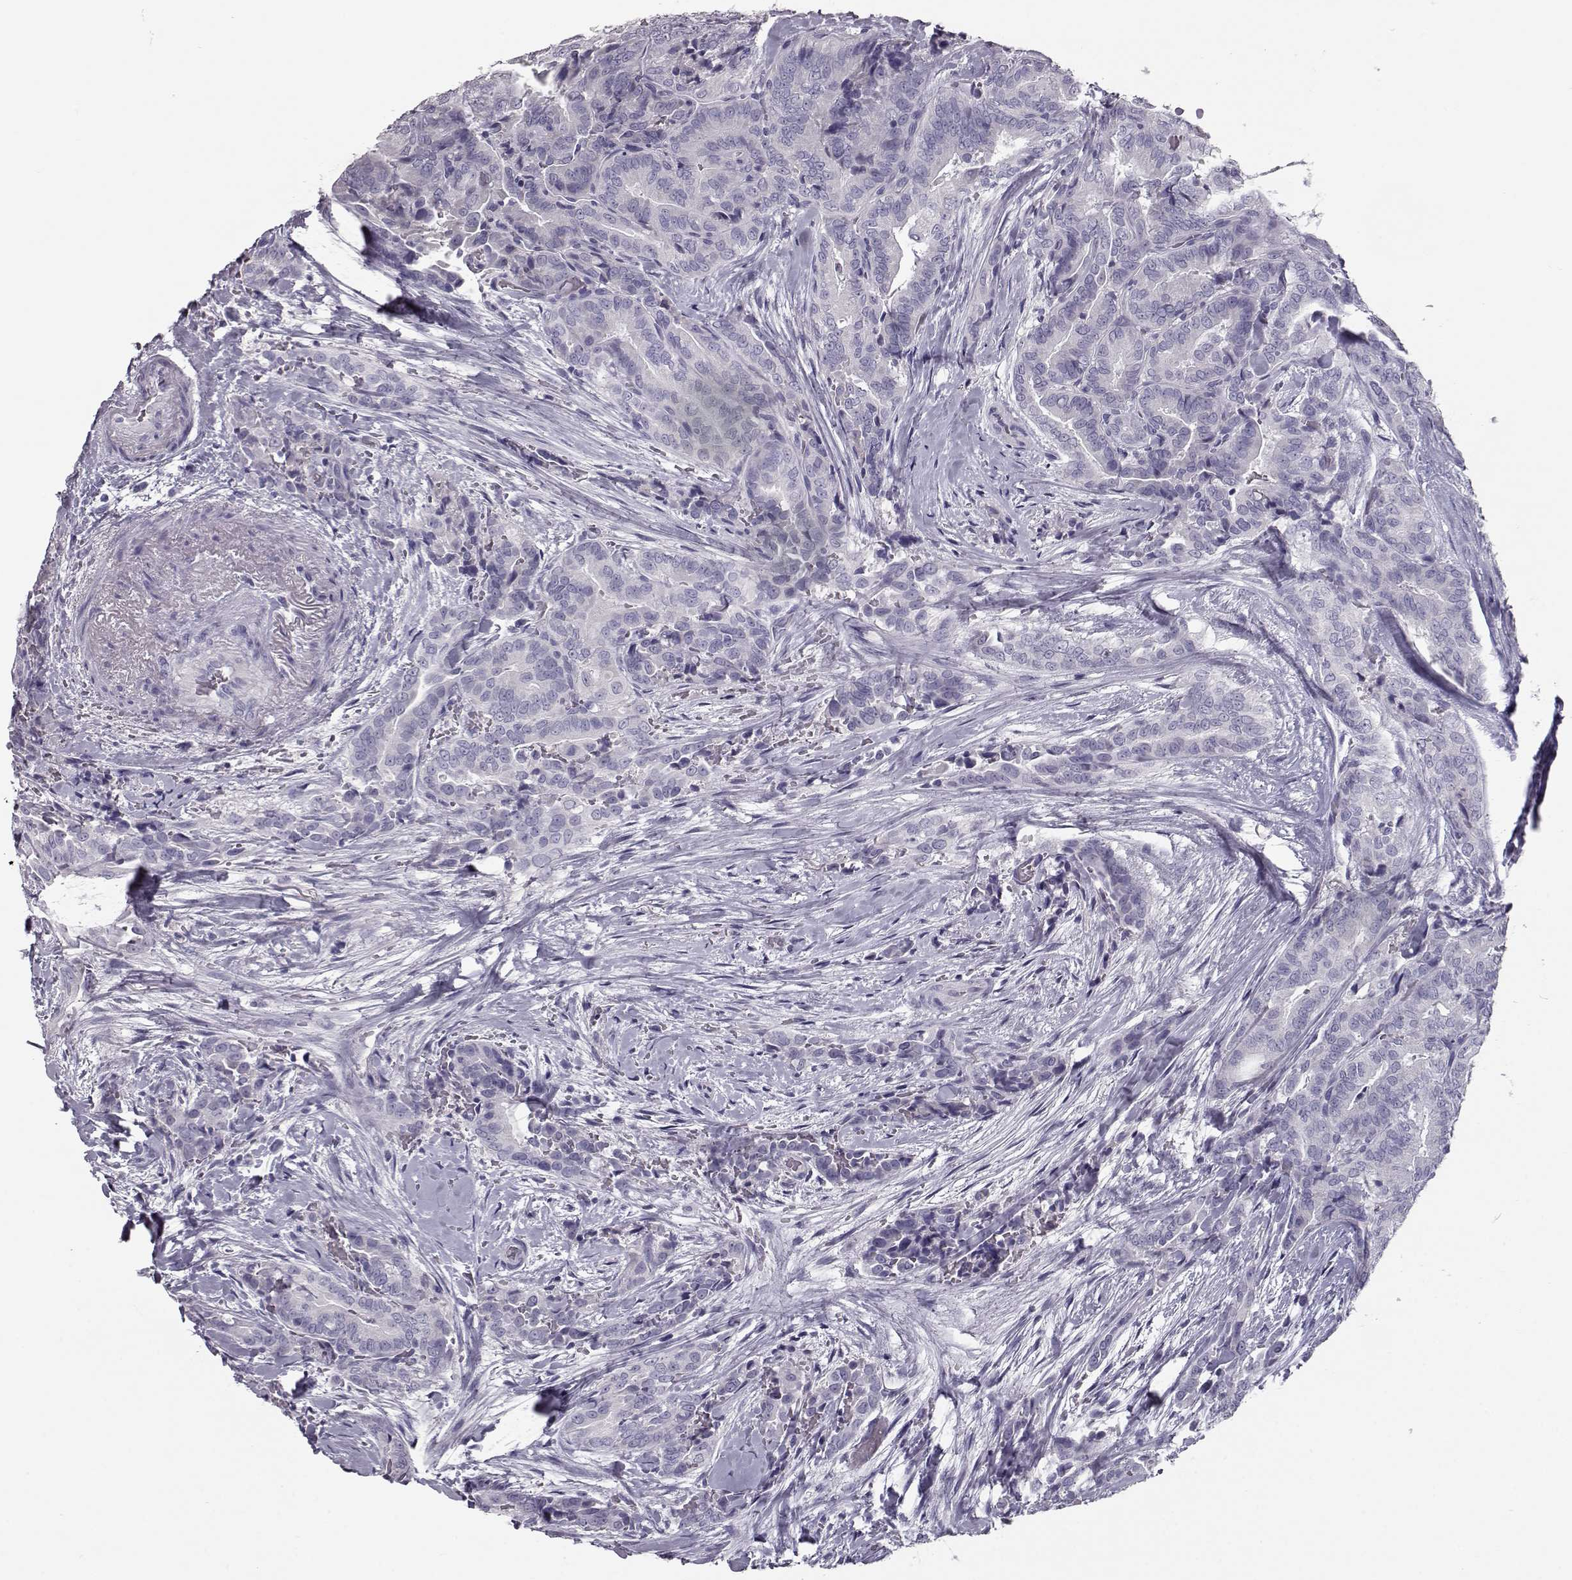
{"staining": {"intensity": "negative", "quantity": "none", "location": "none"}, "tissue": "thyroid cancer", "cell_type": "Tumor cells", "image_type": "cancer", "snomed": [{"axis": "morphology", "description": "Papillary adenocarcinoma, NOS"}, {"axis": "topography", "description": "Thyroid gland"}], "caption": "A high-resolution histopathology image shows IHC staining of thyroid cancer, which reveals no significant staining in tumor cells.", "gene": "CCL19", "patient": {"sex": "male", "age": 61}}